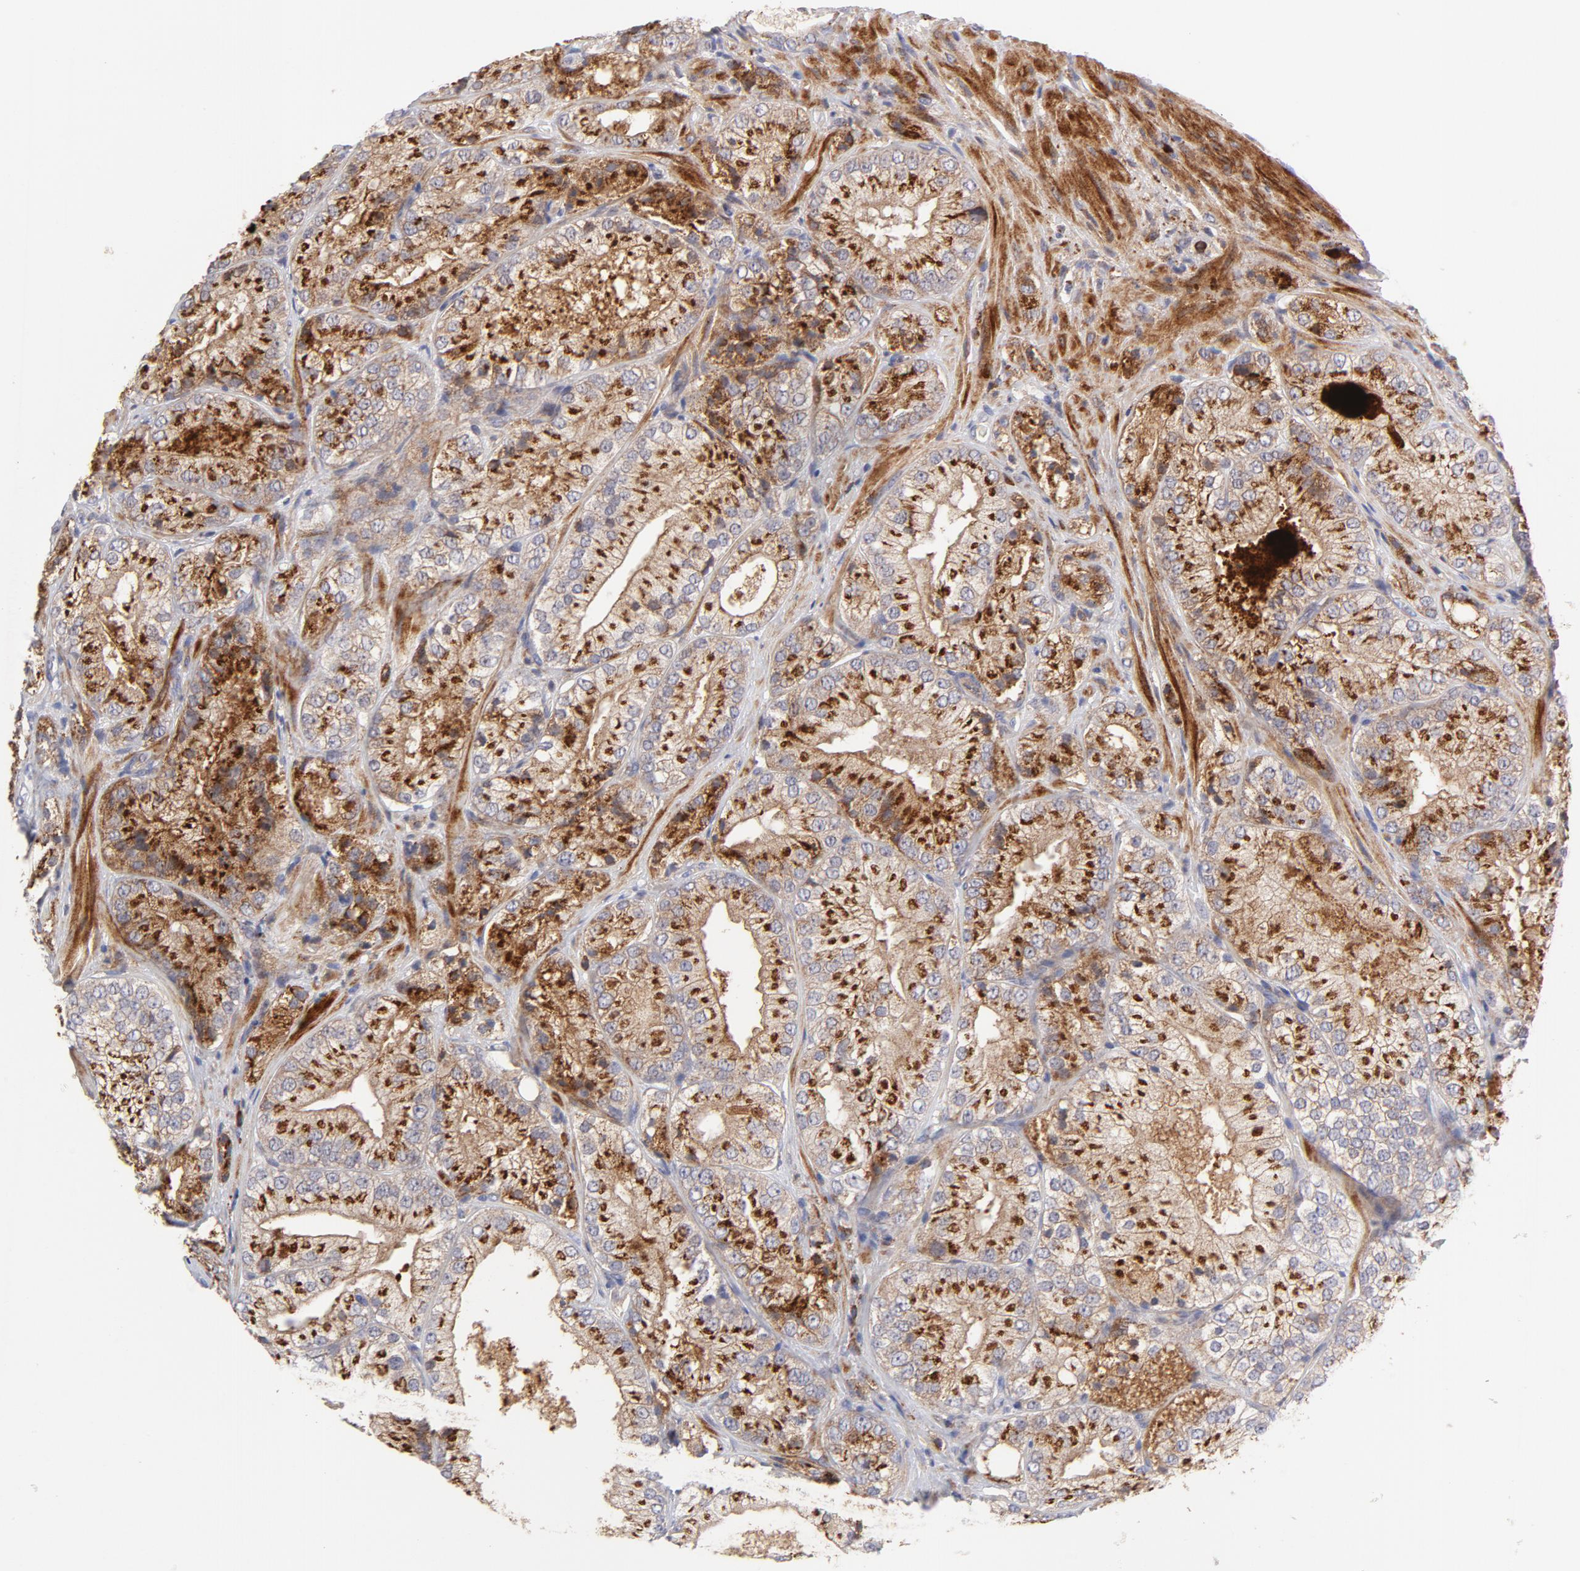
{"staining": {"intensity": "strong", "quantity": ">75%", "location": "cytoplasmic/membranous"}, "tissue": "prostate cancer", "cell_type": "Tumor cells", "image_type": "cancer", "snomed": [{"axis": "morphology", "description": "Adenocarcinoma, Low grade"}, {"axis": "topography", "description": "Prostate"}], "caption": "Immunohistochemical staining of human prostate adenocarcinoma (low-grade) shows high levels of strong cytoplasmic/membranous staining in approximately >75% of tumor cells.", "gene": "RAPGEF3", "patient": {"sex": "male", "age": 60}}